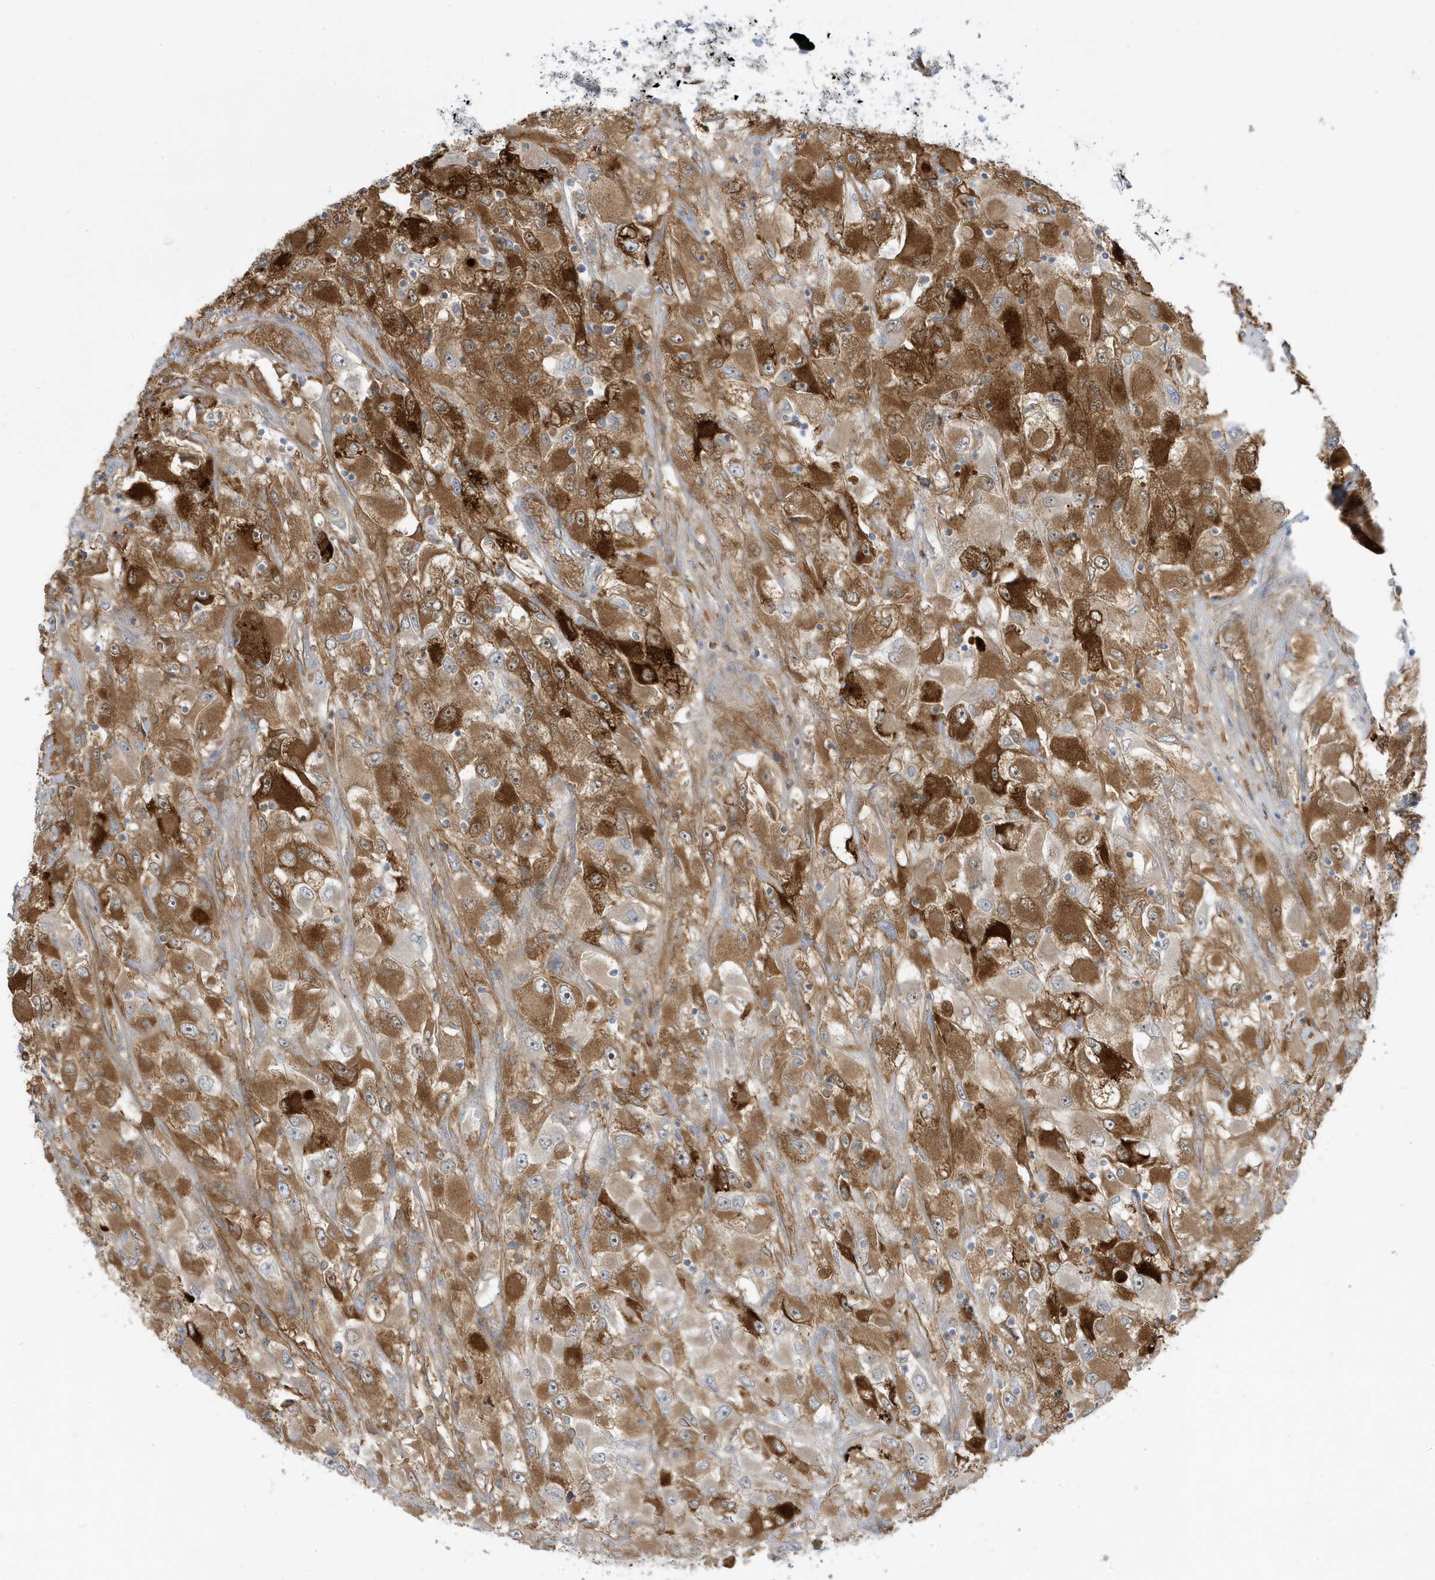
{"staining": {"intensity": "moderate", "quantity": ">75%", "location": "cytoplasmic/membranous"}, "tissue": "renal cancer", "cell_type": "Tumor cells", "image_type": "cancer", "snomed": [{"axis": "morphology", "description": "Adenocarcinoma, NOS"}, {"axis": "topography", "description": "Kidney"}], "caption": "Immunohistochemical staining of human adenocarcinoma (renal) shows moderate cytoplasmic/membranous protein positivity in about >75% of tumor cells.", "gene": "IFT57", "patient": {"sex": "female", "age": 52}}